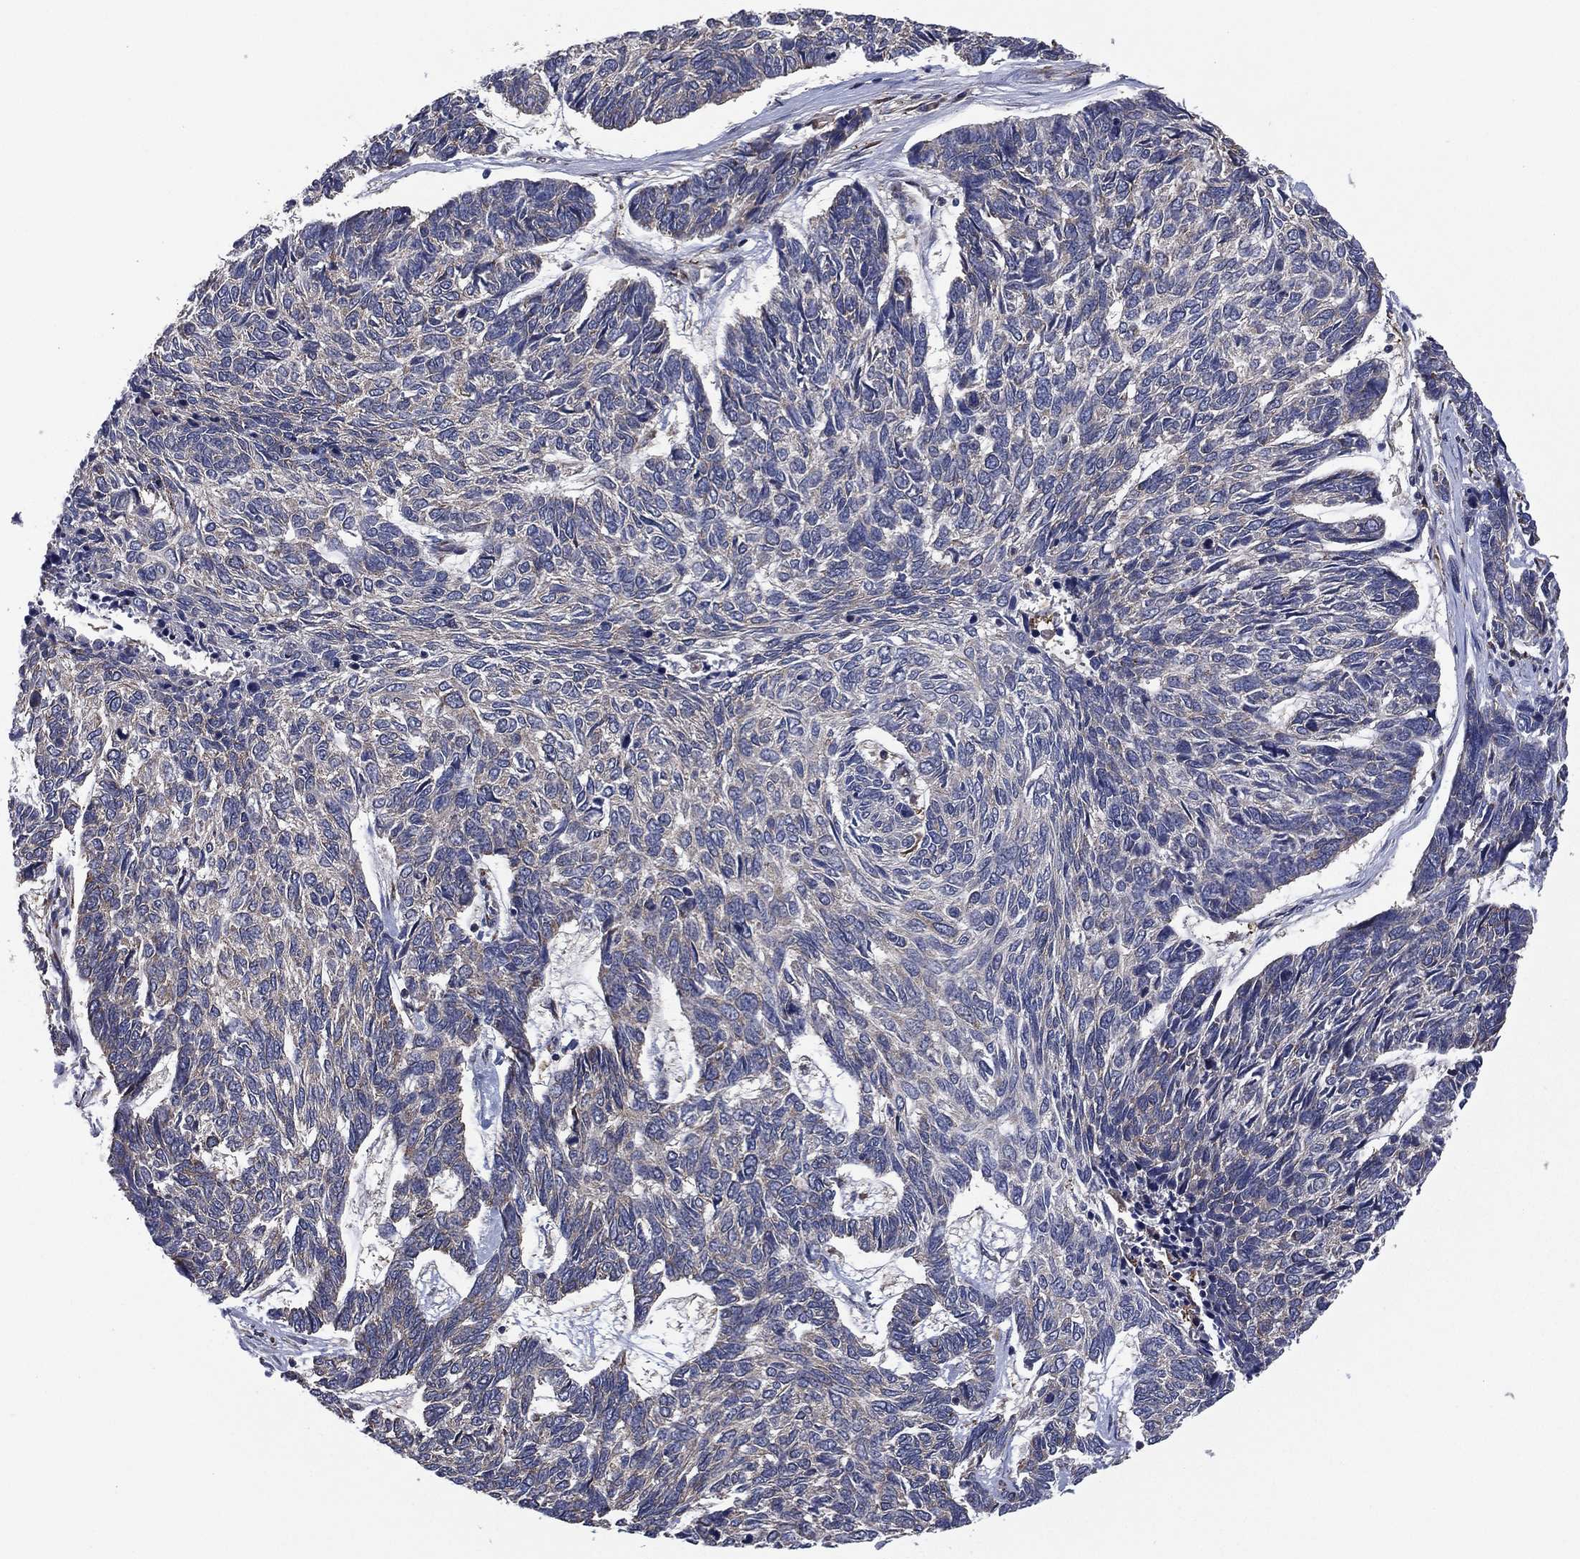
{"staining": {"intensity": "negative", "quantity": "none", "location": "none"}, "tissue": "skin cancer", "cell_type": "Tumor cells", "image_type": "cancer", "snomed": [{"axis": "morphology", "description": "Basal cell carcinoma"}, {"axis": "topography", "description": "Skin"}], "caption": "Skin cancer was stained to show a protein in brown. There is no significant positivity in tumor cells.", "gene": "C2orf76", "patient": {"sex": "female", "age": 65}}